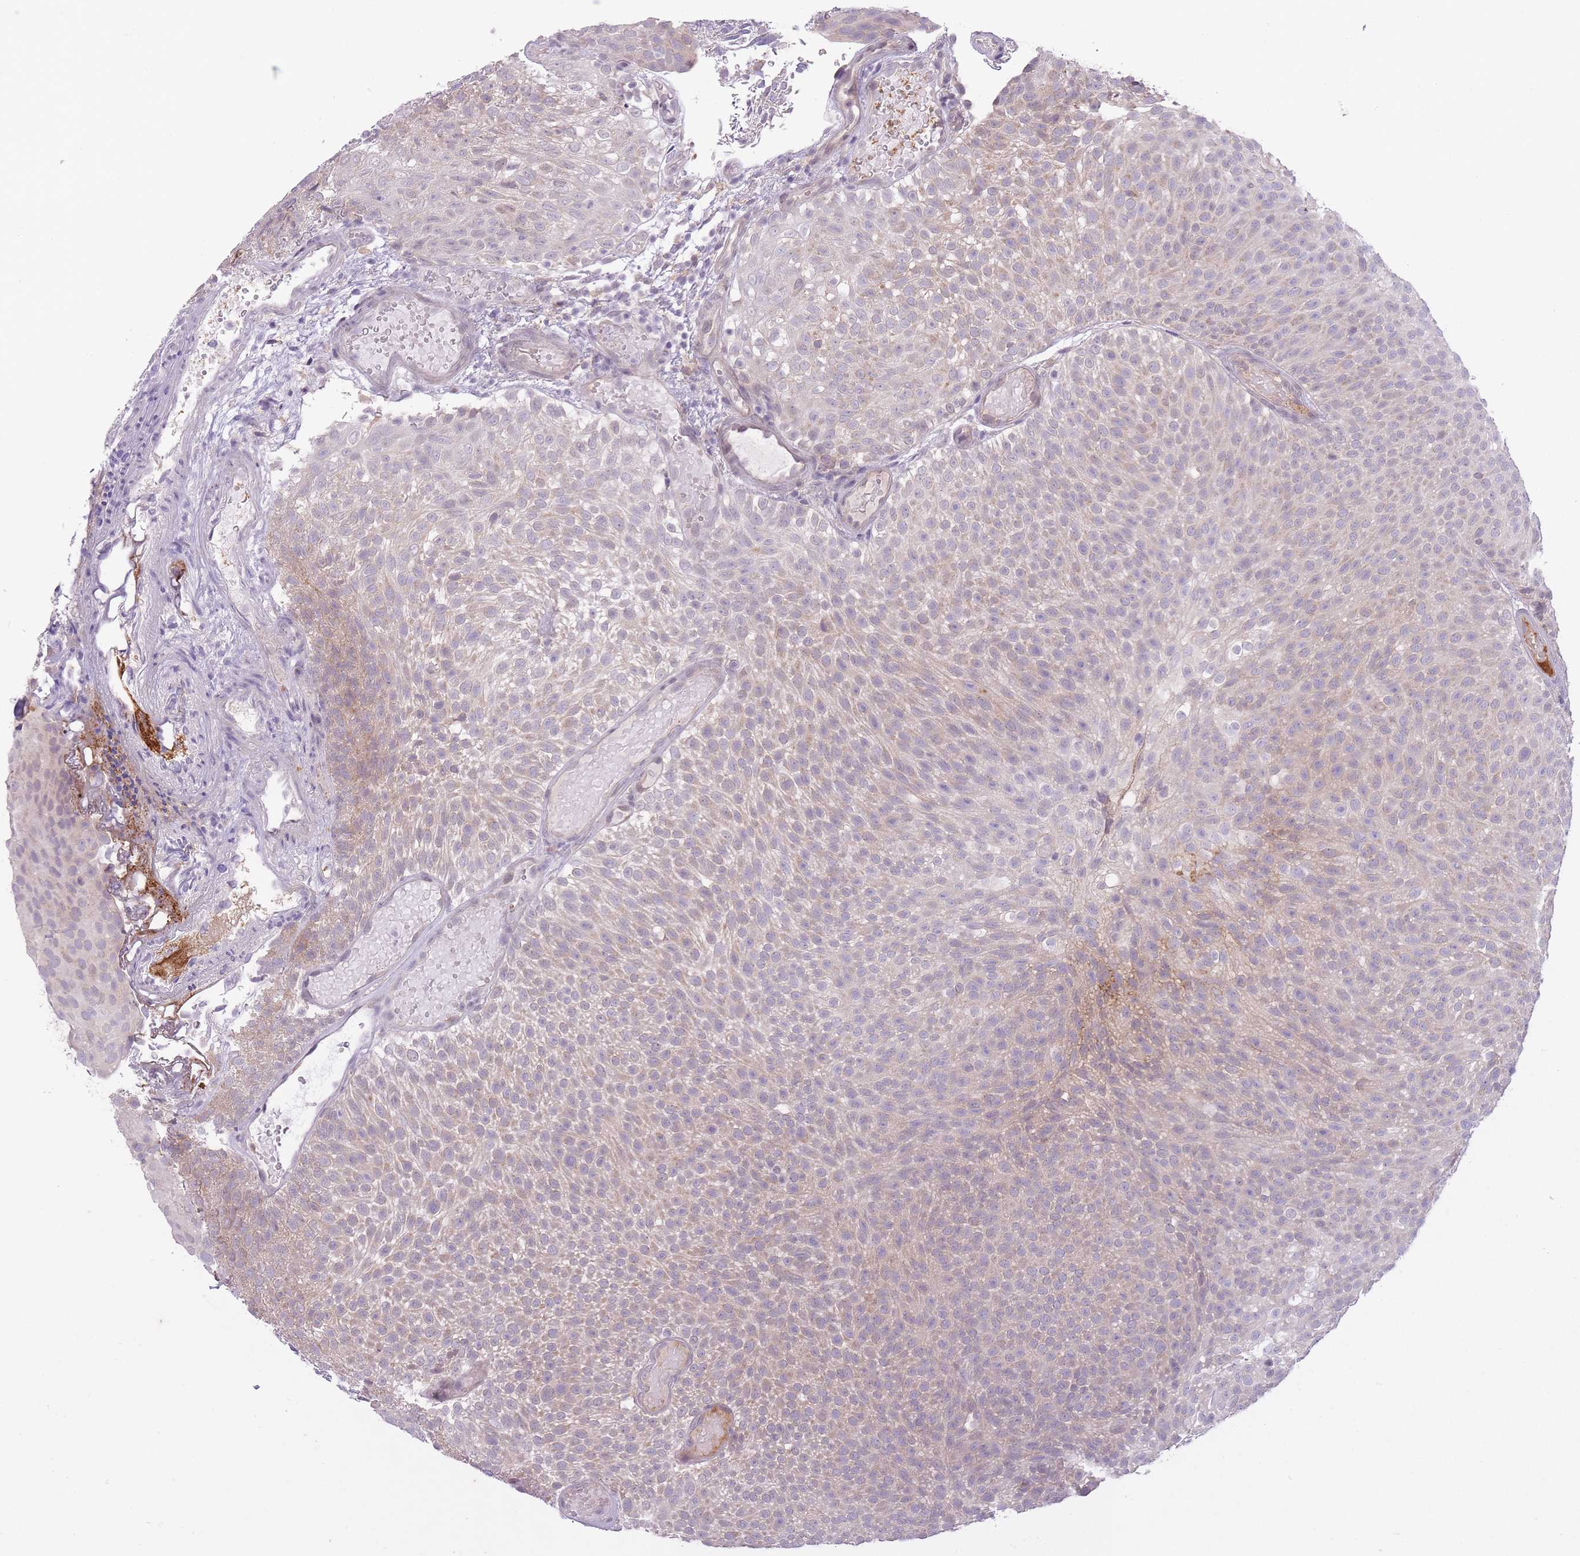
{"staining": {"intensity": "weak", "quantity": "25%-75%", "location": "cytoplasmic/membranous"}, "tissue": "urothelial cancer", "cell_type": "Tumor cells", "image_type": "cancer", "snomed": [{"axis": "morphology", "description": "Urothelial carcinoma, Low grade"}, {"axis": "topography", "description": "Urinary bladder"}], "caption": "Brown immunohistochemical staining in human low-grade urothelial carcinoma displays weak cytoplasmic/membranous expression in about 25%-75% of tumor cells.", "gene": "ARPIN", "patient": {"sex": "male", "age": 78}}